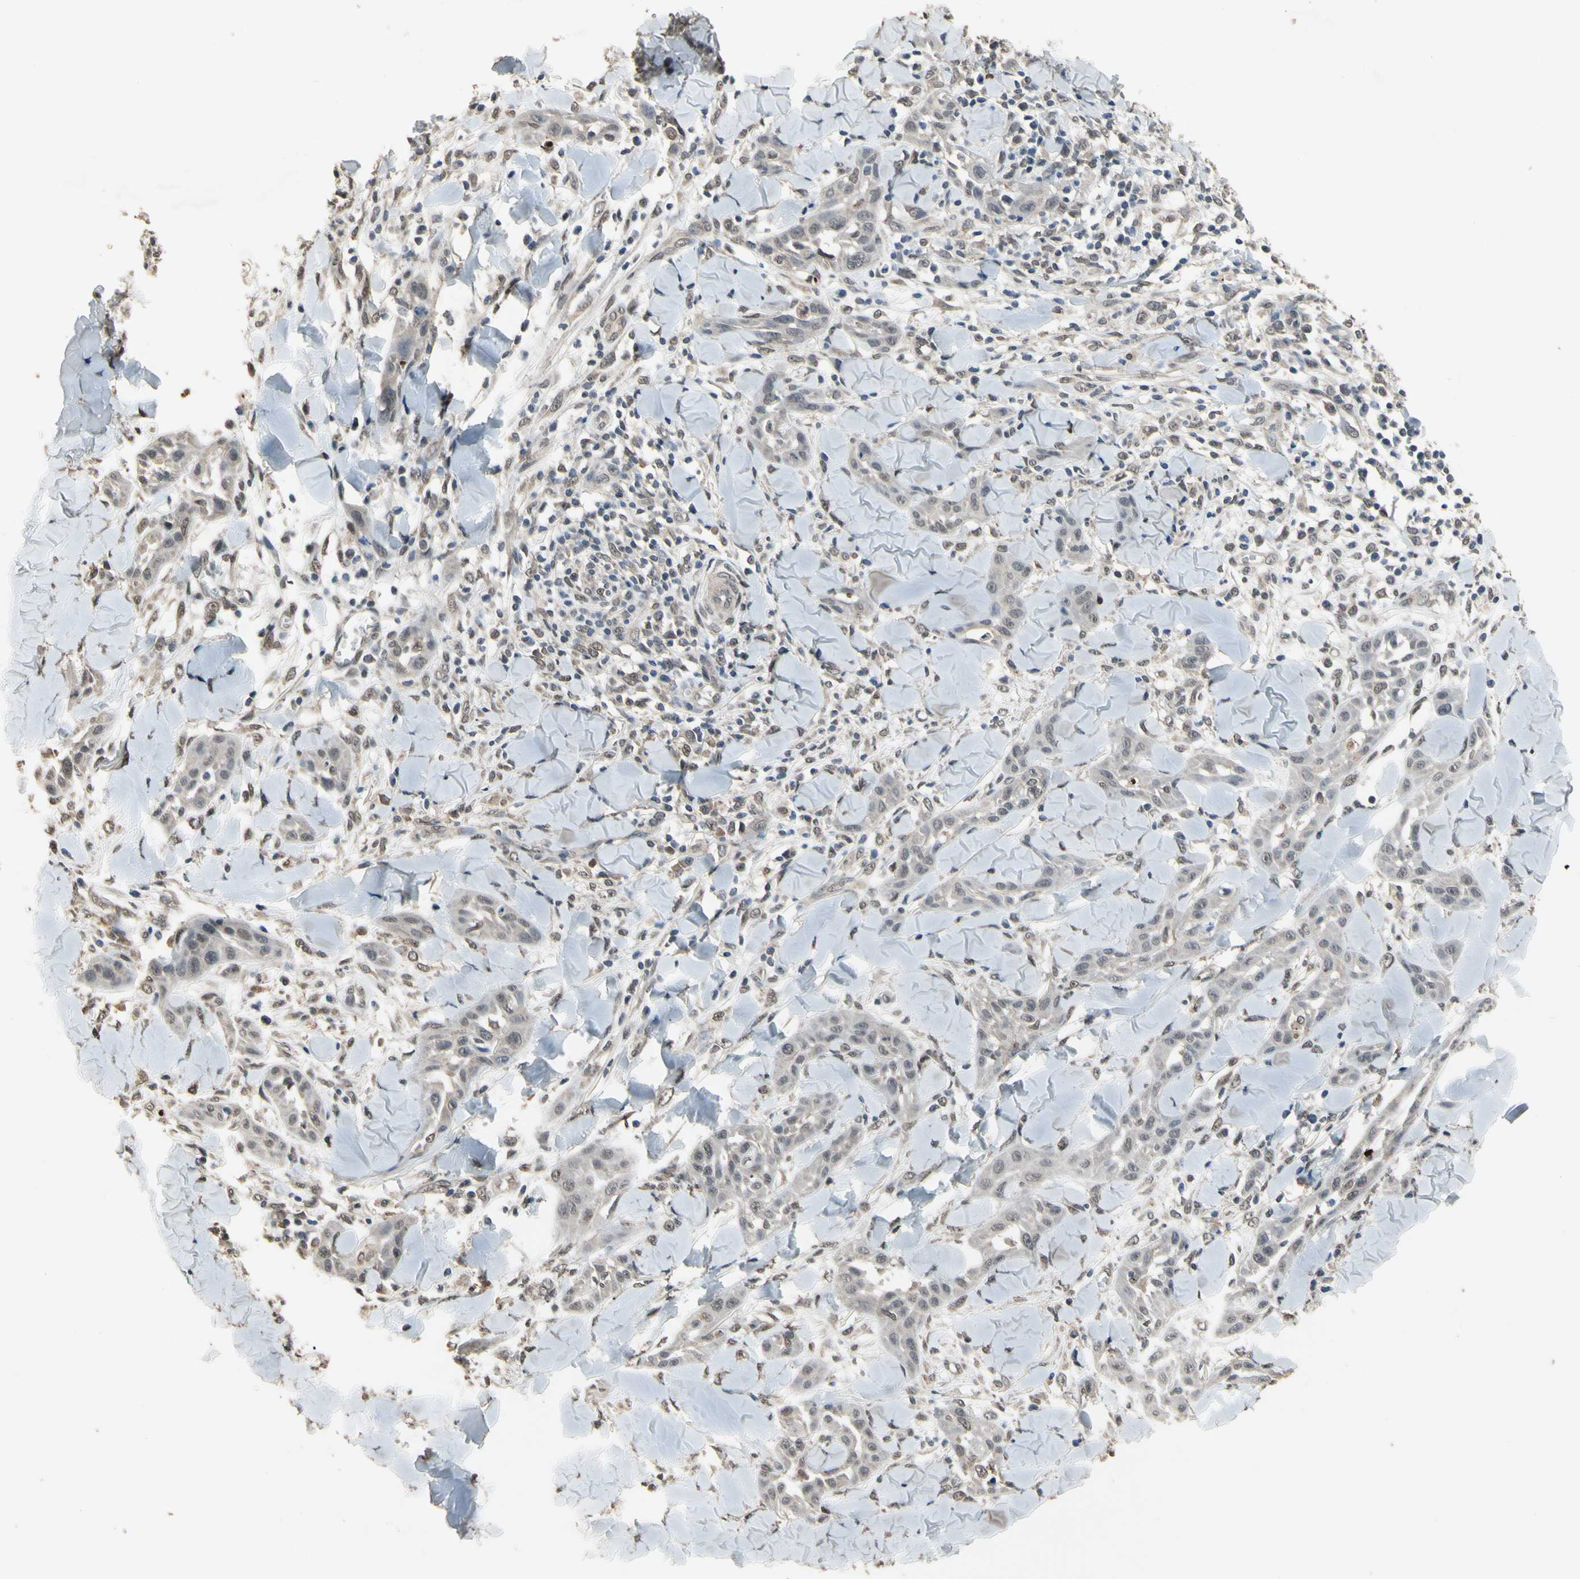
{"staining": {"intensity": "weak", "quantity": "<25%", "location": "cytoplasmic/membranous,nuclear"}, "tissue": "skin cancer", "cell_type": "Tumor cells", "image_type": "cancer", "snomed": [{"axis": "morphology", "description": "Squamous cell carcinoma, NOS"}, {"axis": "topography", "description": "Skin"}], "caption": "Tumor cells are negative for brown protein staining in skin cancer (squamous cell carcinoma).", "gene": "ZNF174", "patient": {"sex": "male", "age": 24}}